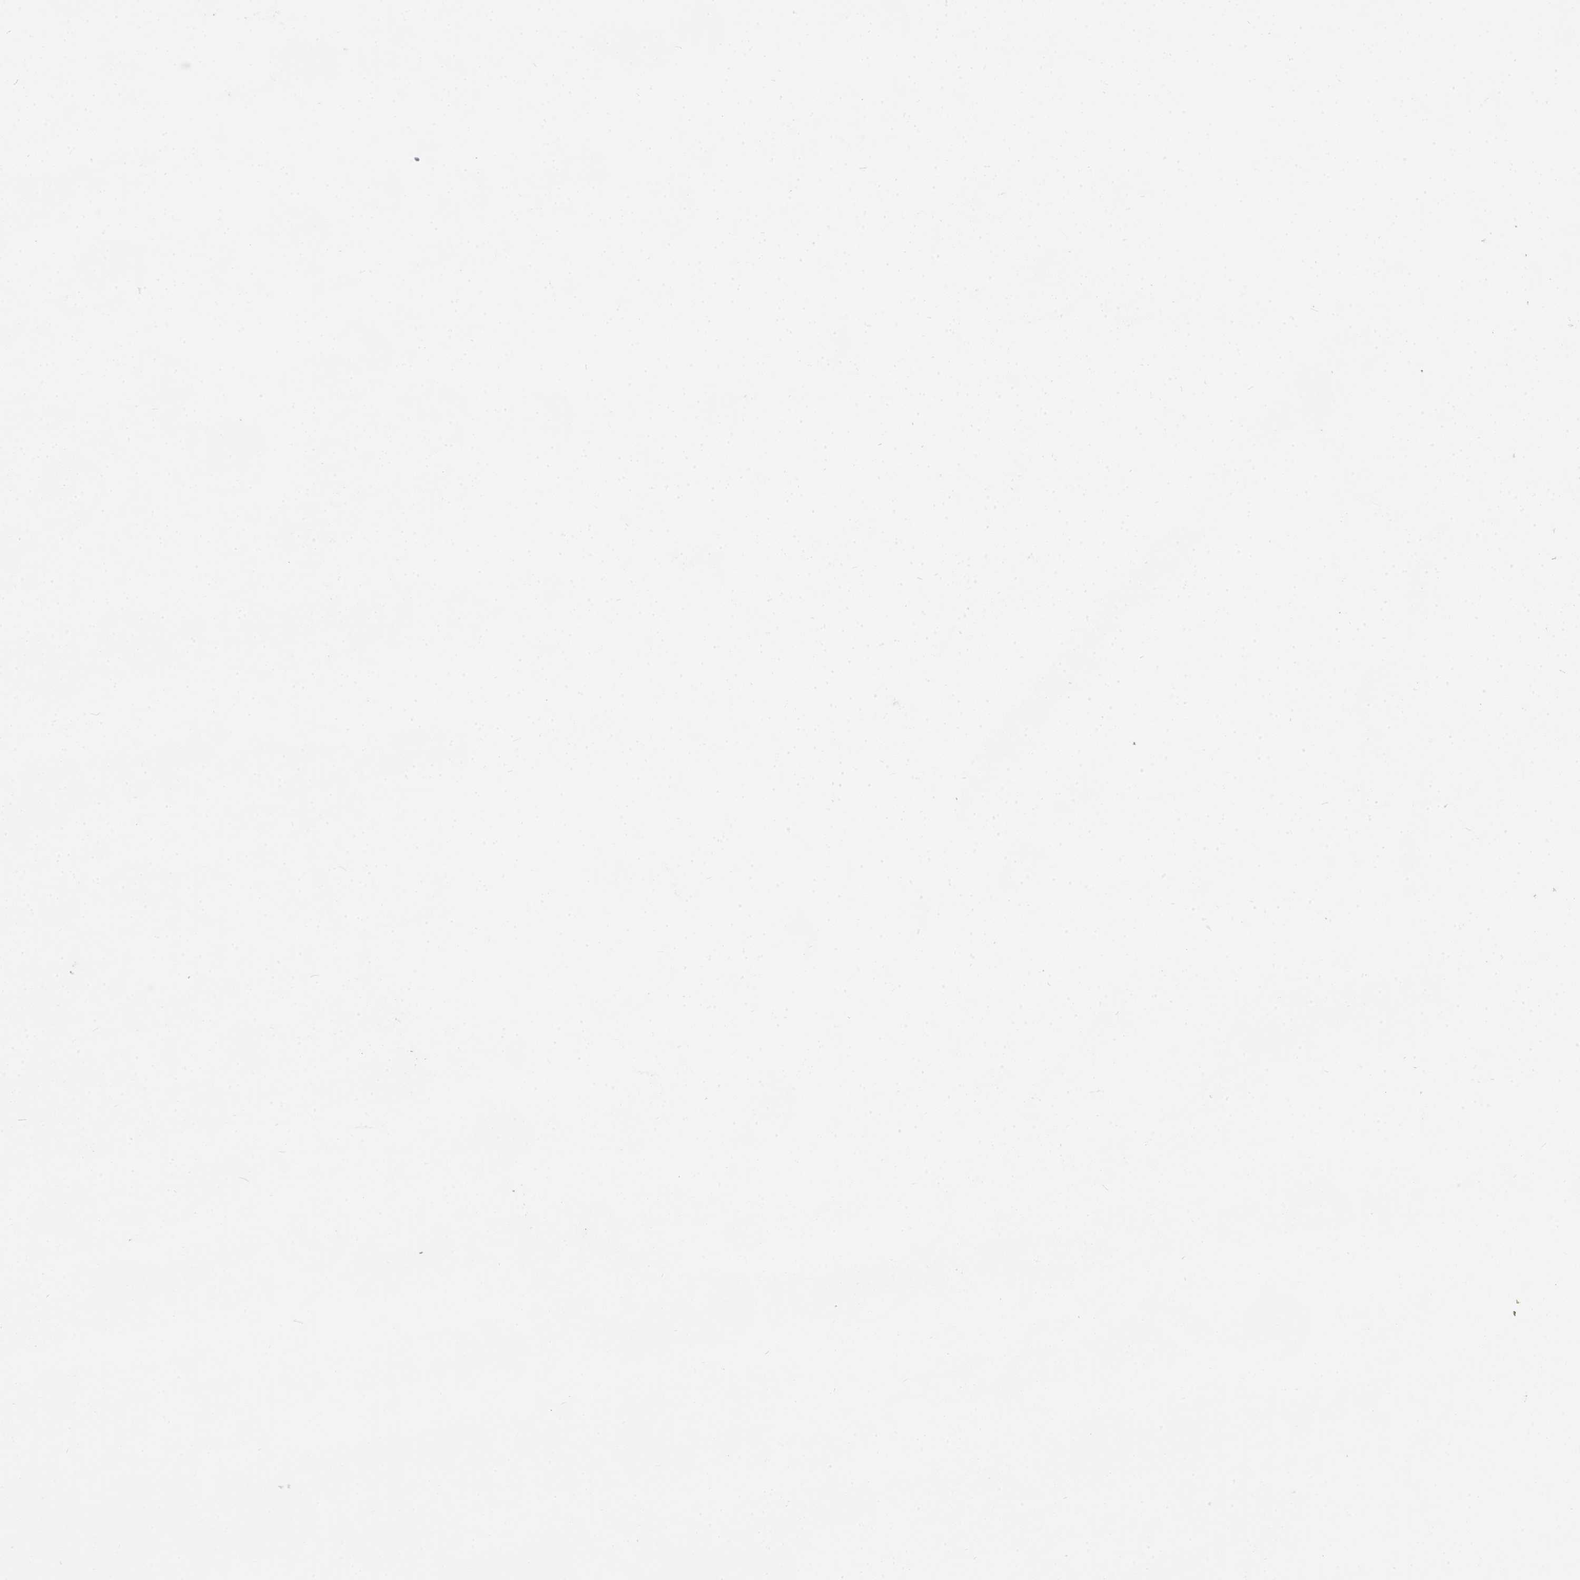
{"staining": {"intensity": "strong", "quantity": "<25%", "location": "cytoplasmic/membranous"}, "tissue": "cervical cancer", "cell_type": "Tumor cells", "image_type": "cancer", "snomed": [{"axis": "morphology", "description": "Squamous cell carcinoma, NOS"}, {"axis": "topography", "description": "Cervix"}], "caption": "The image reveals staining of cervical cancer, revealing strong cytoplasmic/membranous protein expression (brown color) within tumor cells.", "gene": "CDK10", "patient": {"sex": "female", "age": 50}}